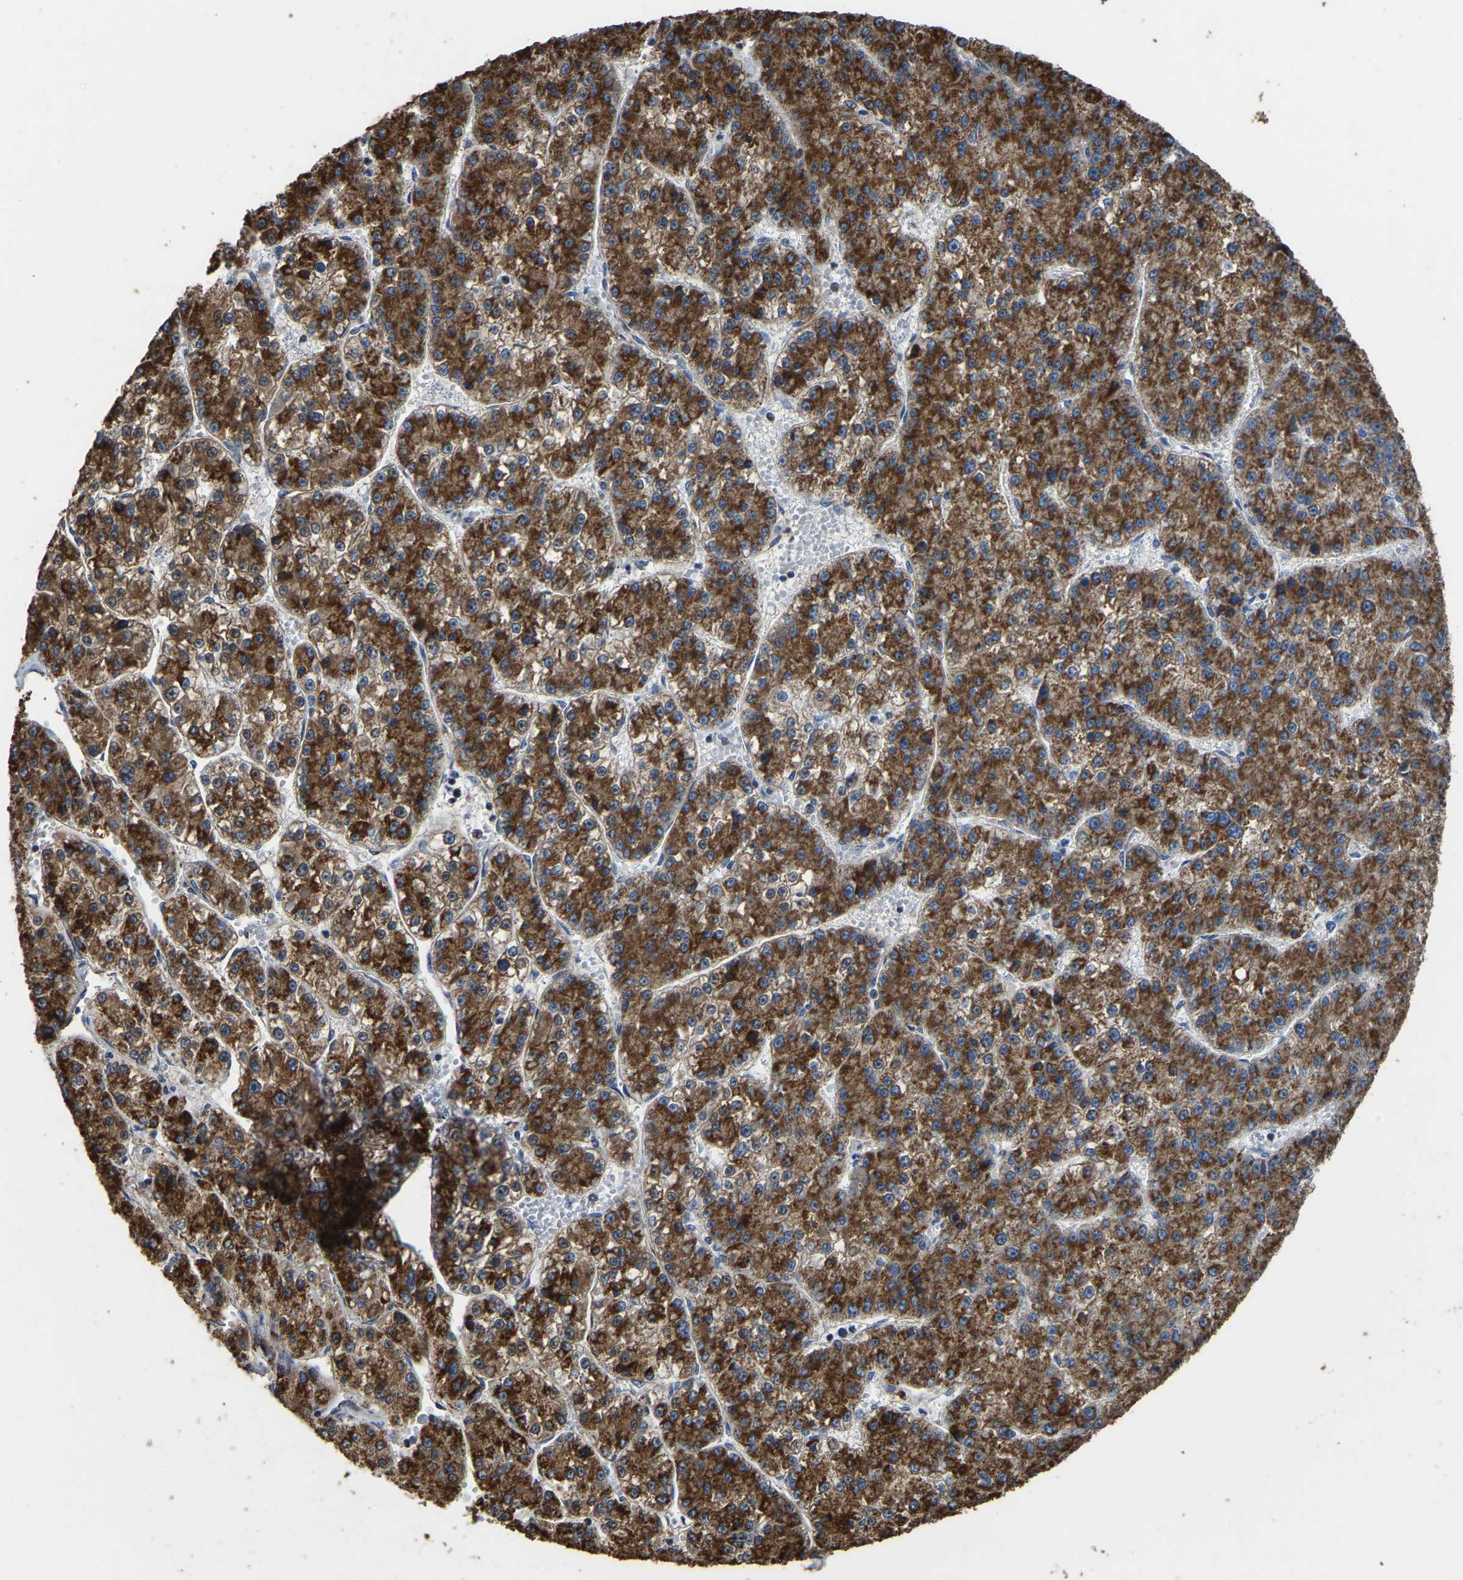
{"staining": {"intensity": "strong", "quantity": ">75%", "location": "cytoplasmic/membranous"}, "tissue": "liver cancer", "cell_type": "Tumor cells", "image_type": "cancer", "snomed": [{"axis": "morphology", "description": "Carcinoma, Hepatocellular, NOS"}, {"axis": "topography", "description": "Liver"}], "caption": "Immunohistochemistry (IHC) of liver cancer (hepatocellular carcinoma) displays high levels of strong cytoplasmic/membranous positivity in about >75% of tumor cells.", "gene": "ETFA", "patient": {"sex": "female", "age": 73}}